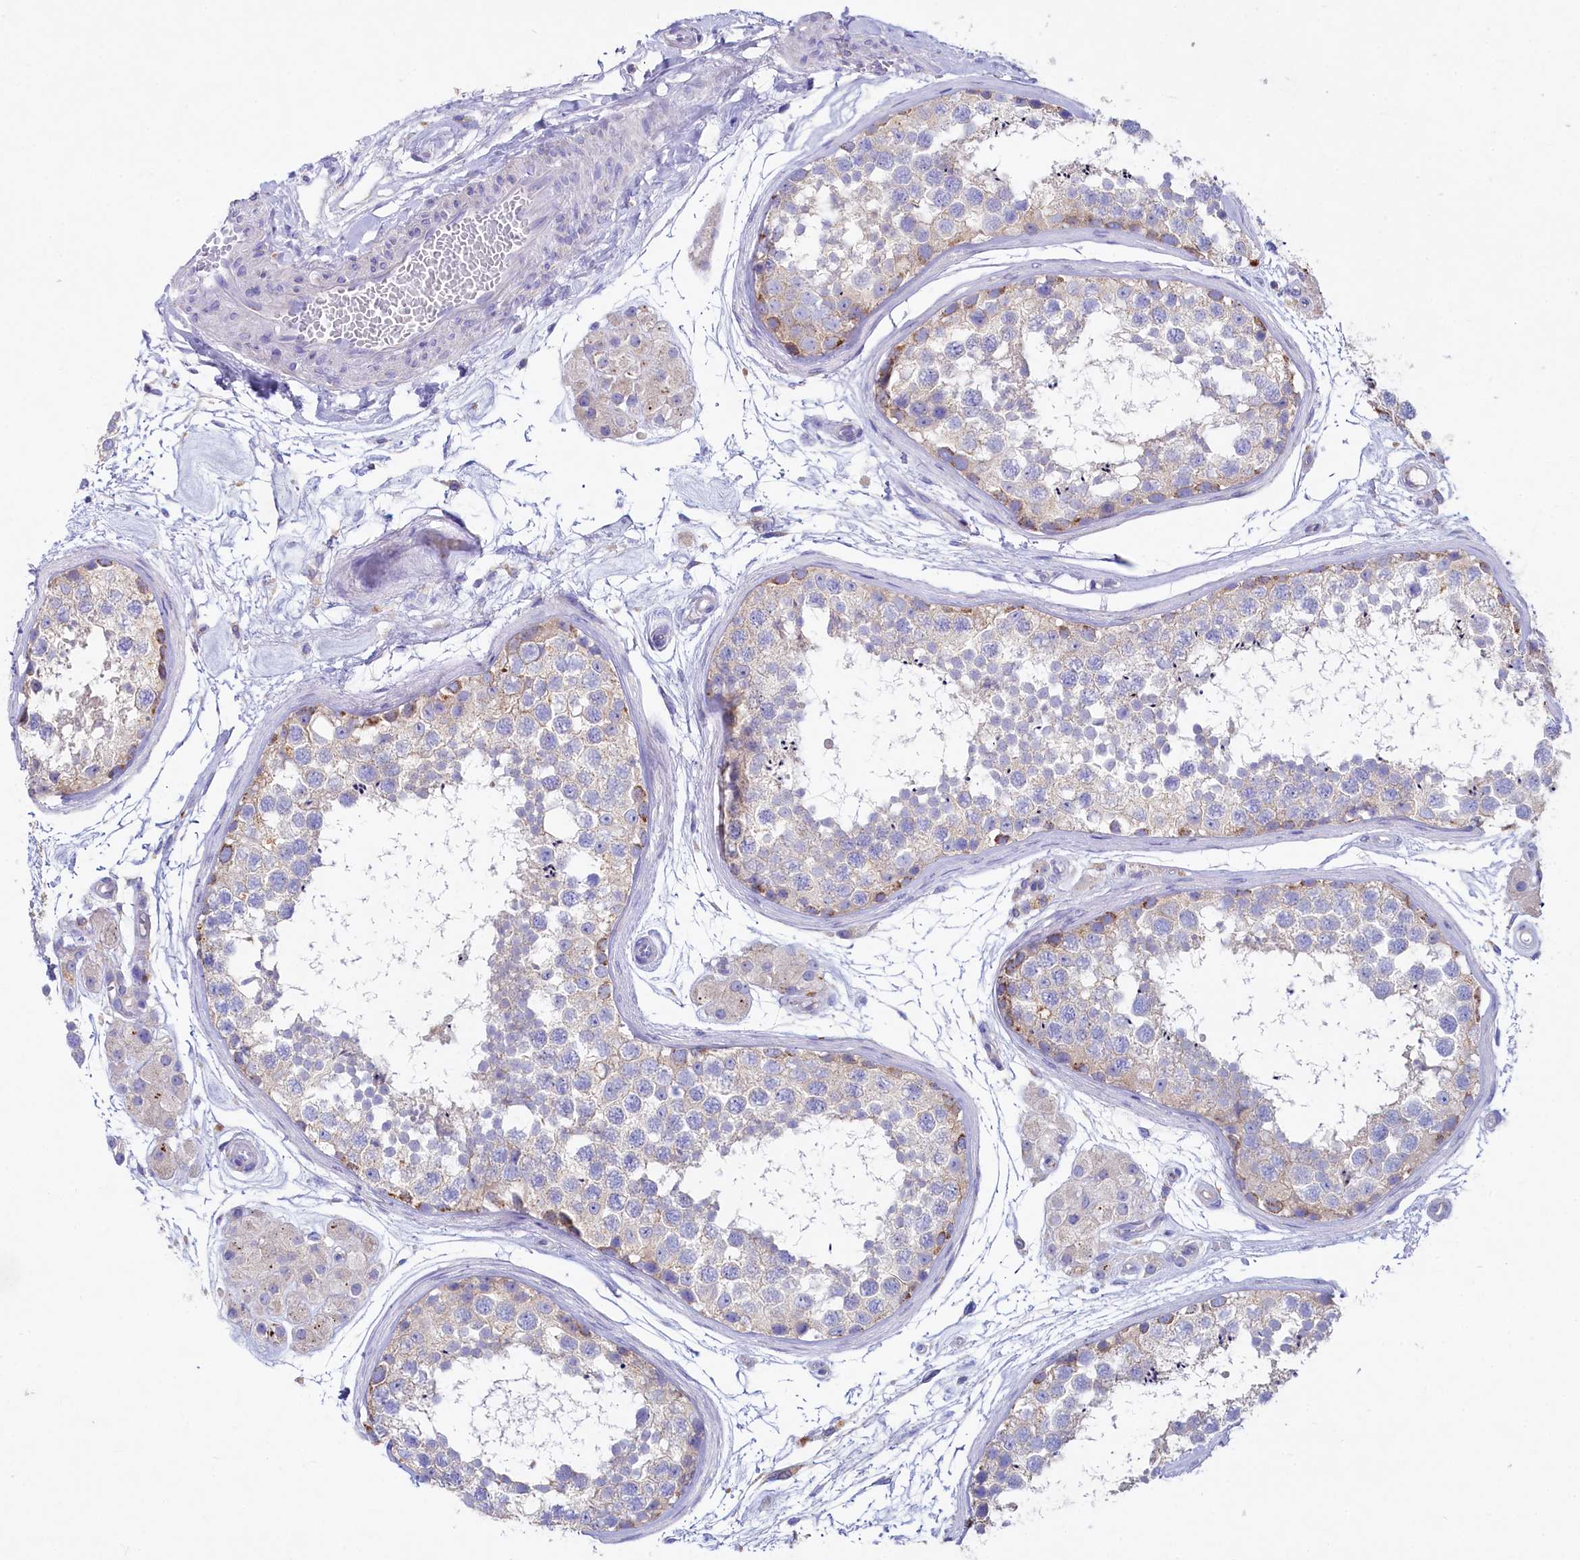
{"staining": {"intensity": "moderate", "quantity": "<25%", "location": "cytoplasmic/membranous"}, "tissue": "testis", "cell_type": "Cells in seminiferous ducts", "image_type": "normal", "snomed": [{"axis": "morphology", "description": "Normal tissue, NOS"}, {"axis": "topography", "description": "Testis"}], "caption": "Testis stained for a protein (brown) exhibits moderate cytoplasmic/membranous positive staining in about <25% of cells in seminiferous ducts.", "gene": "VPS26B", "patient": {"sex": "male", "age": 56}}